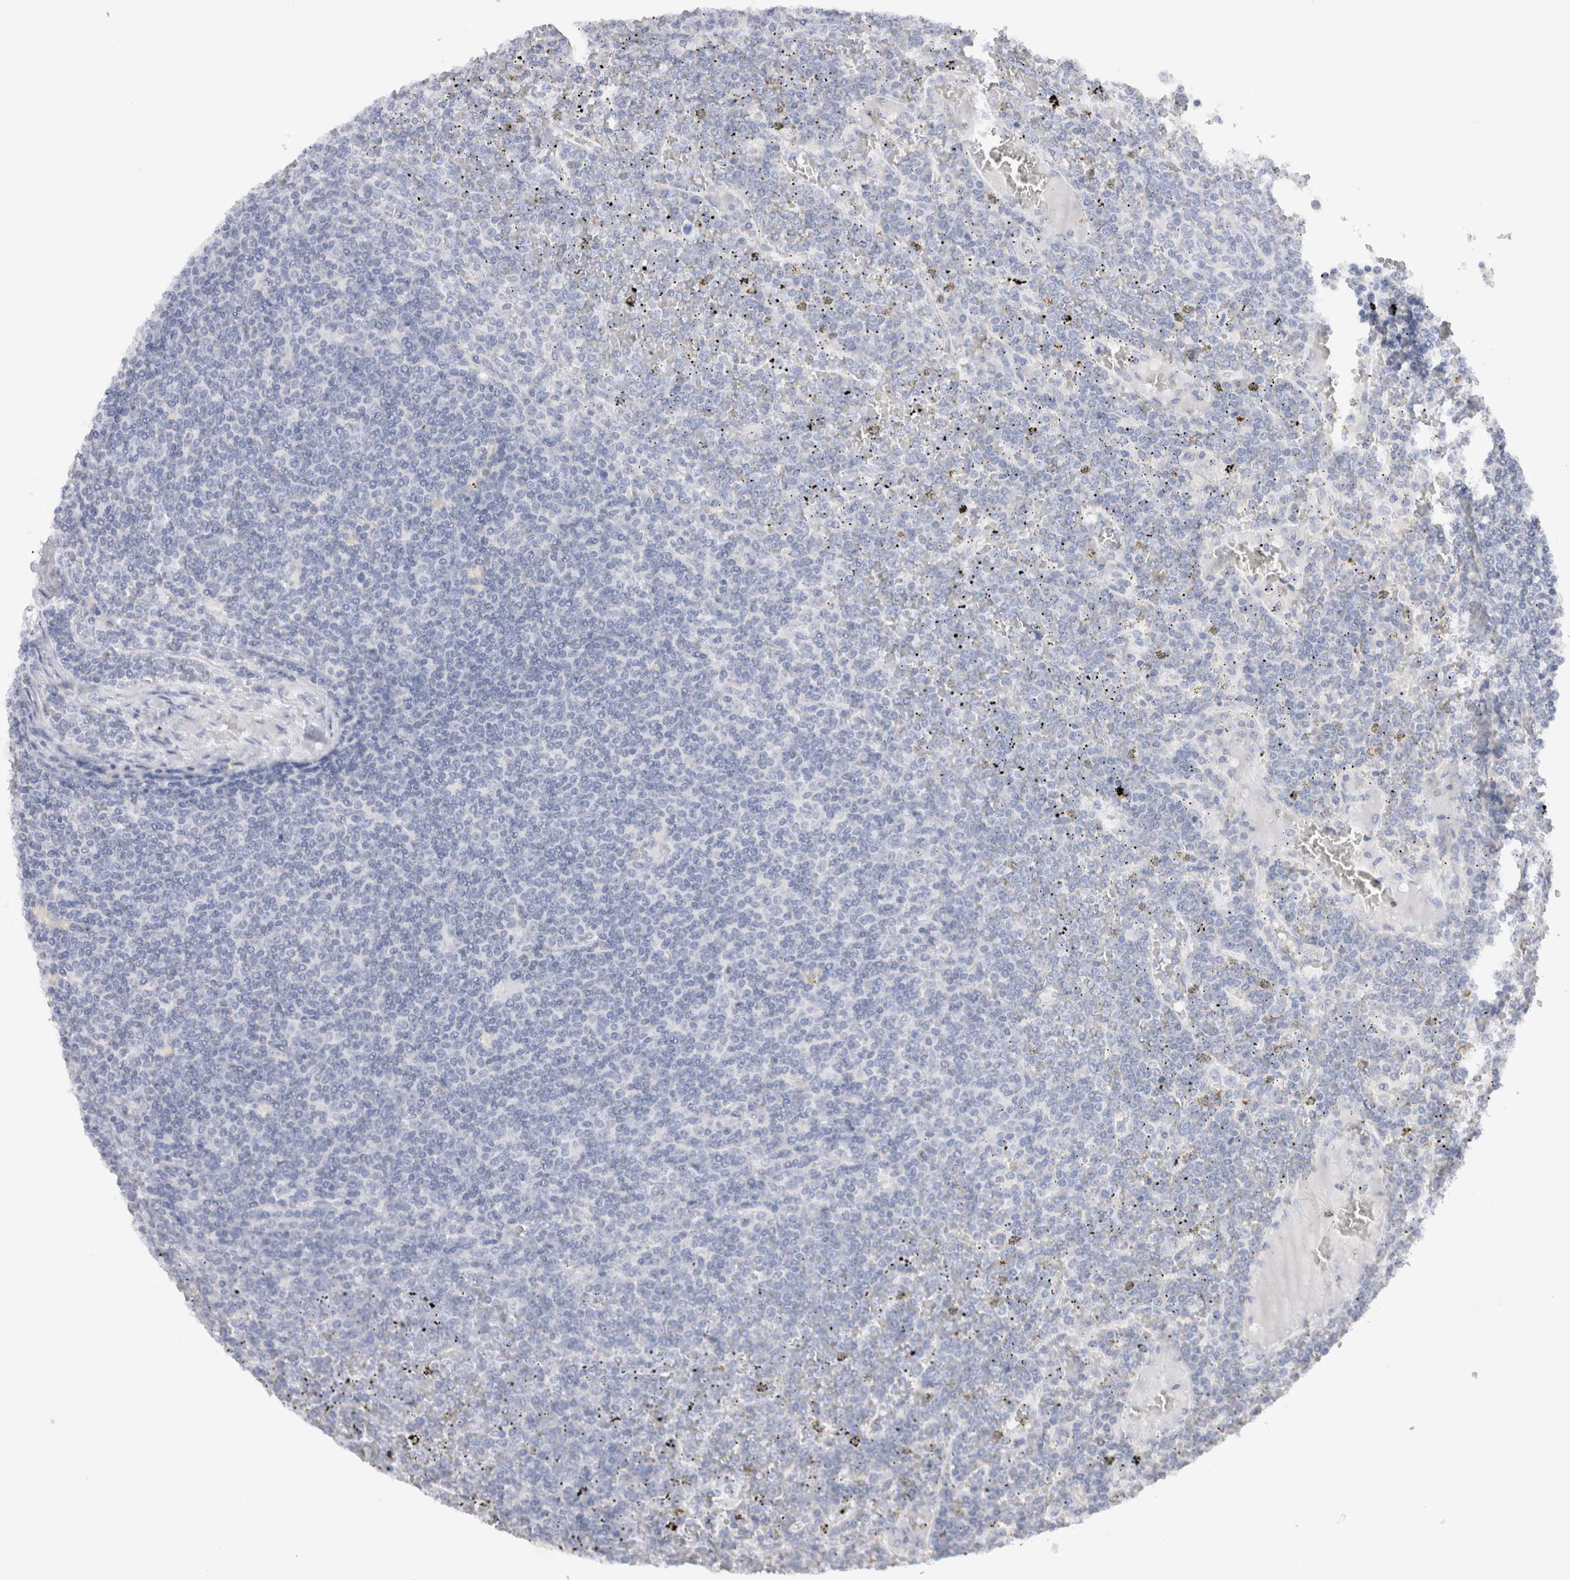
{"staining": {"intensity": "negative", "quantity": "none", "location": "none"}, "tissue": "lymphoma", "cell_type": "Tumor cells", "image_type": "cancer", "snomed": [{"axis": "morphology", "description": "Malignant lymphoma, non-Hodgkin's type, Low grade"}, {"axis": "topography", "description": "Spleen"}], "caption": "The immunohistochemistry (IHC) micrograph has no significant staining in tumor cells of lymphoma tissue. Nuclei are stained in blue.", "gene": "C9orf50", "patient": {"sex": "female", "age": 19}}